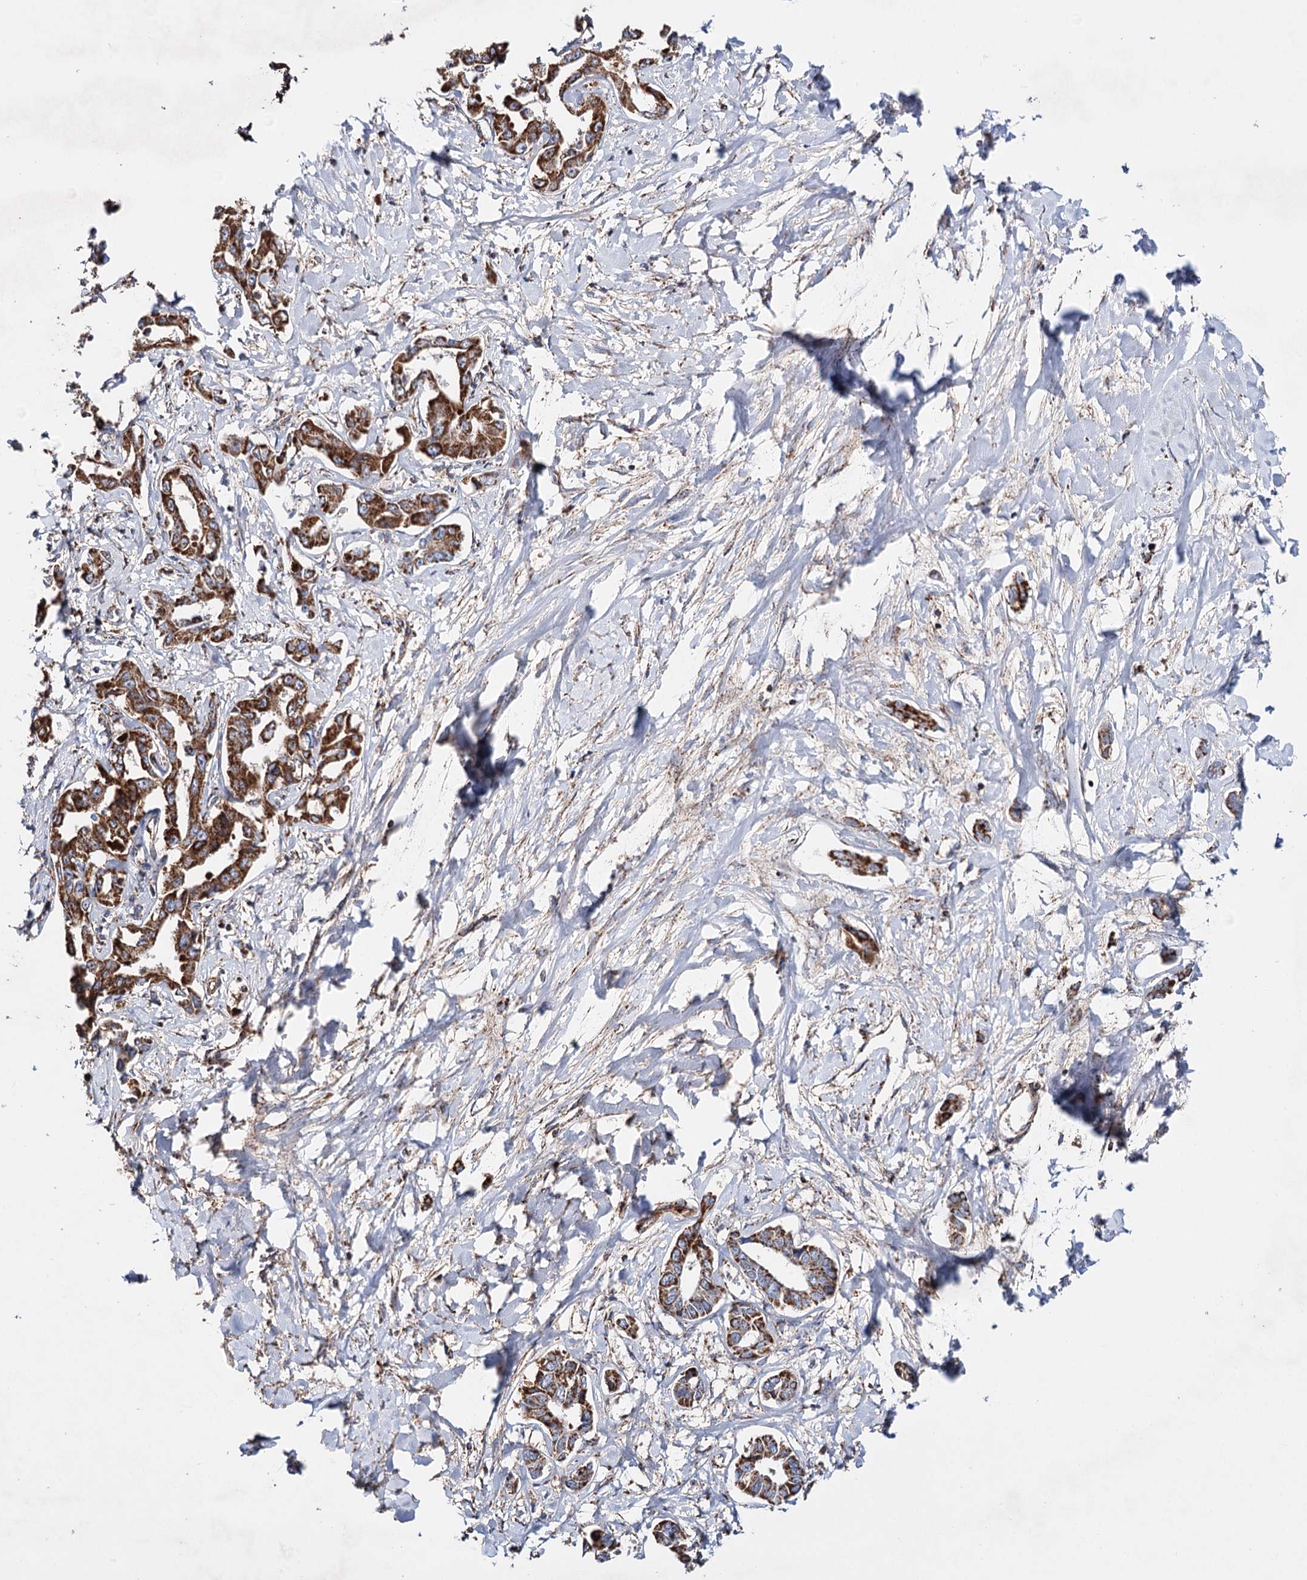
{"staining": {"intensity": "strong", "quantity": ">75%", "location": "cytoplasmic/membranous"}, "tissue": "liver cancer", "cell_type": "Tumor cells", "image_type": "cancer", "snomed": [{"axis": "morphology", "description": "Cholangiocarcinoma"}, {"axis": "topography", "description": "Liver"}], "caption": "Strong cytoplasmic/membranous positivity is present in approximately >75% of tumor cells in liver cancer (cholangiocarcinoma). (IHC, brightfield microscopy, high magnification).", "gene": "CFAP46", "patient": {"sex": "male", "age": 59}}